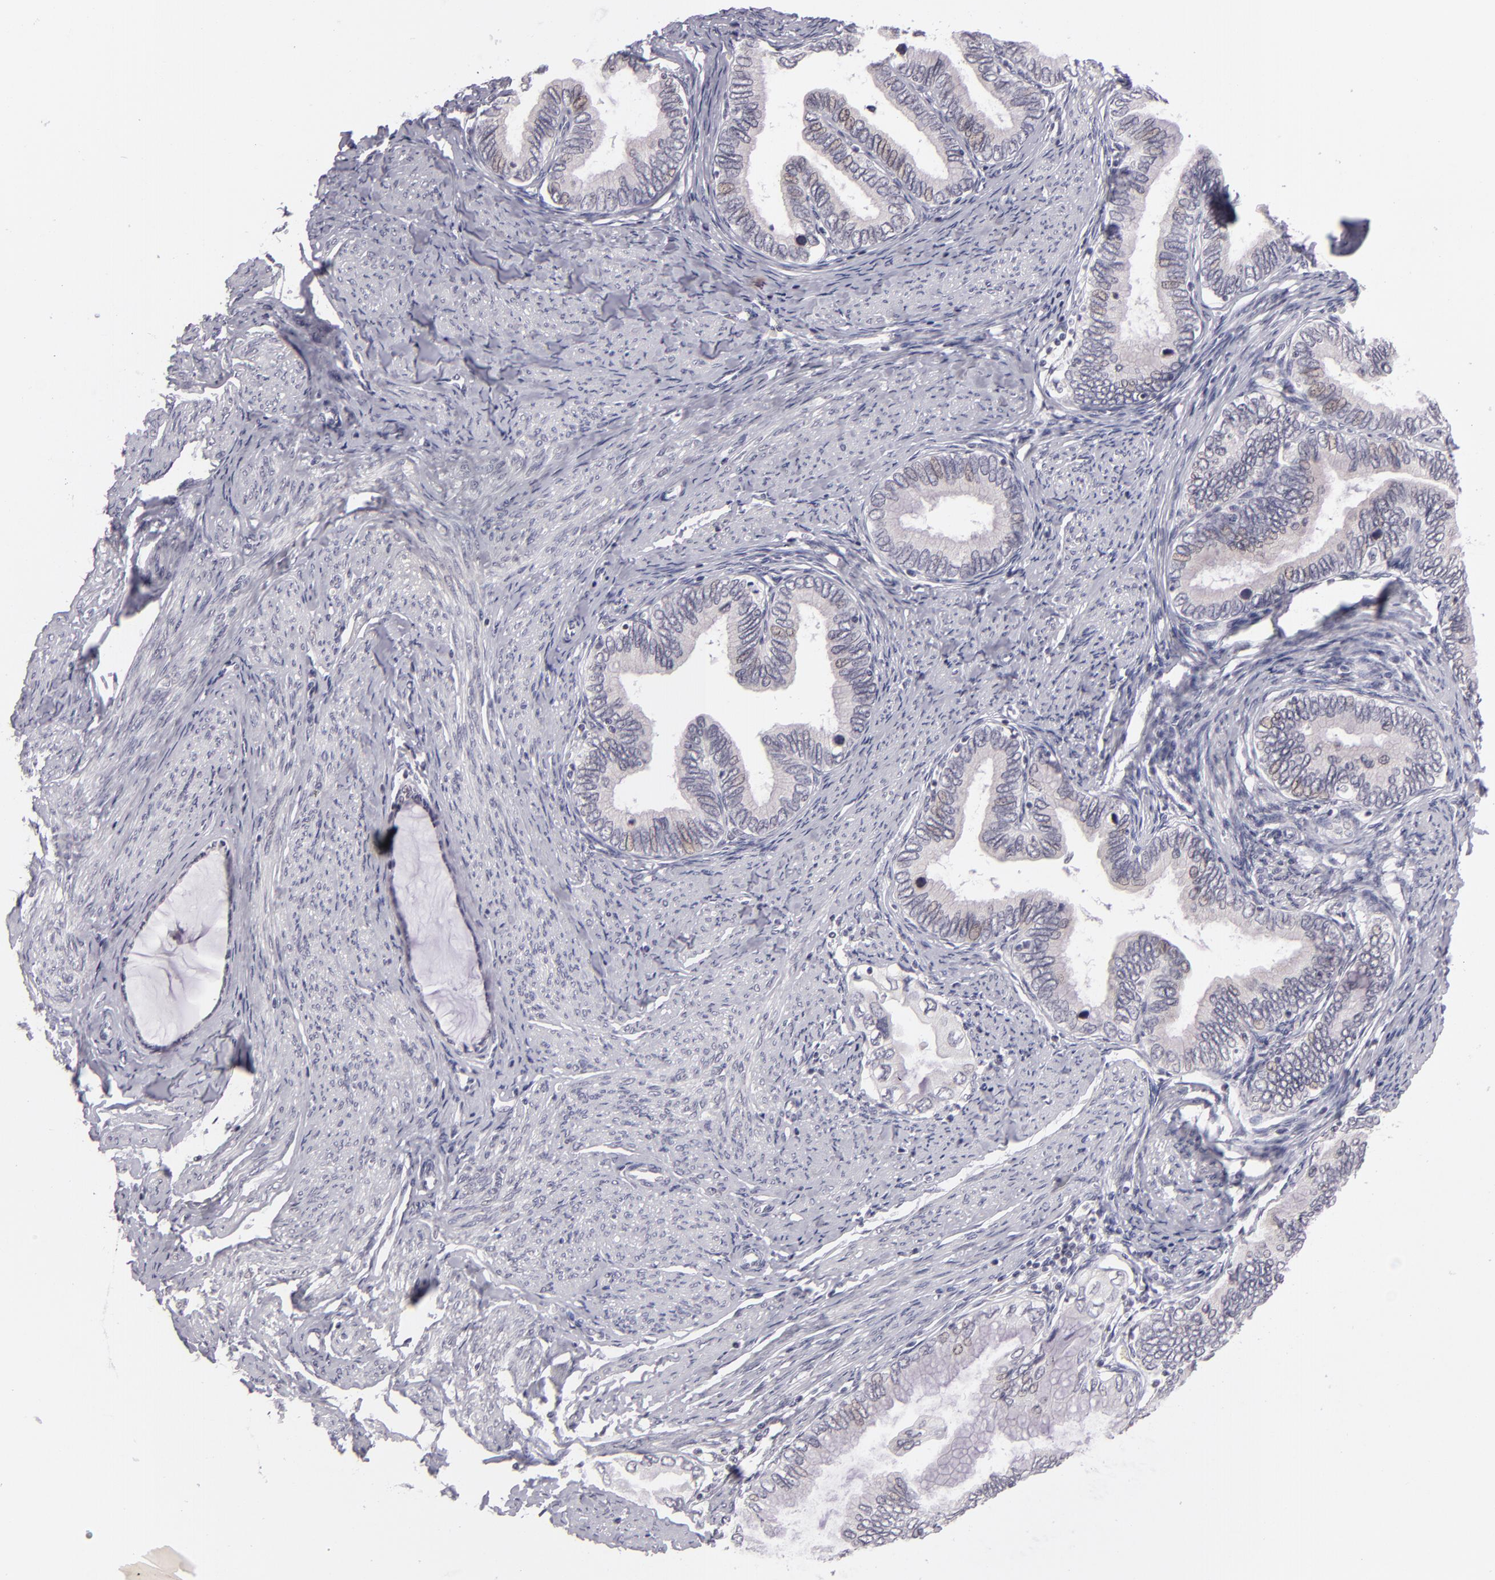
{"staining": {"intensity": "negative", "quantity": "none", "location": "none"}, "tissue": "cervical cancer", "cell_type": "Tumor cells", "image_type": "cancer", "snomed": [{"axis": "morphology", "description": "Adenocarcinoma, NOS"}, {"axis": "topography", "description": "Cervix"}], "caption": "DAB (3,3'-diaminobenzidine) immunohistochemical staining of human adenocarcinoma (cervical) displays no significant expression in tumor cells.", "gene": "ZNF205", "patient": {"sex": "female", "age": 49}}